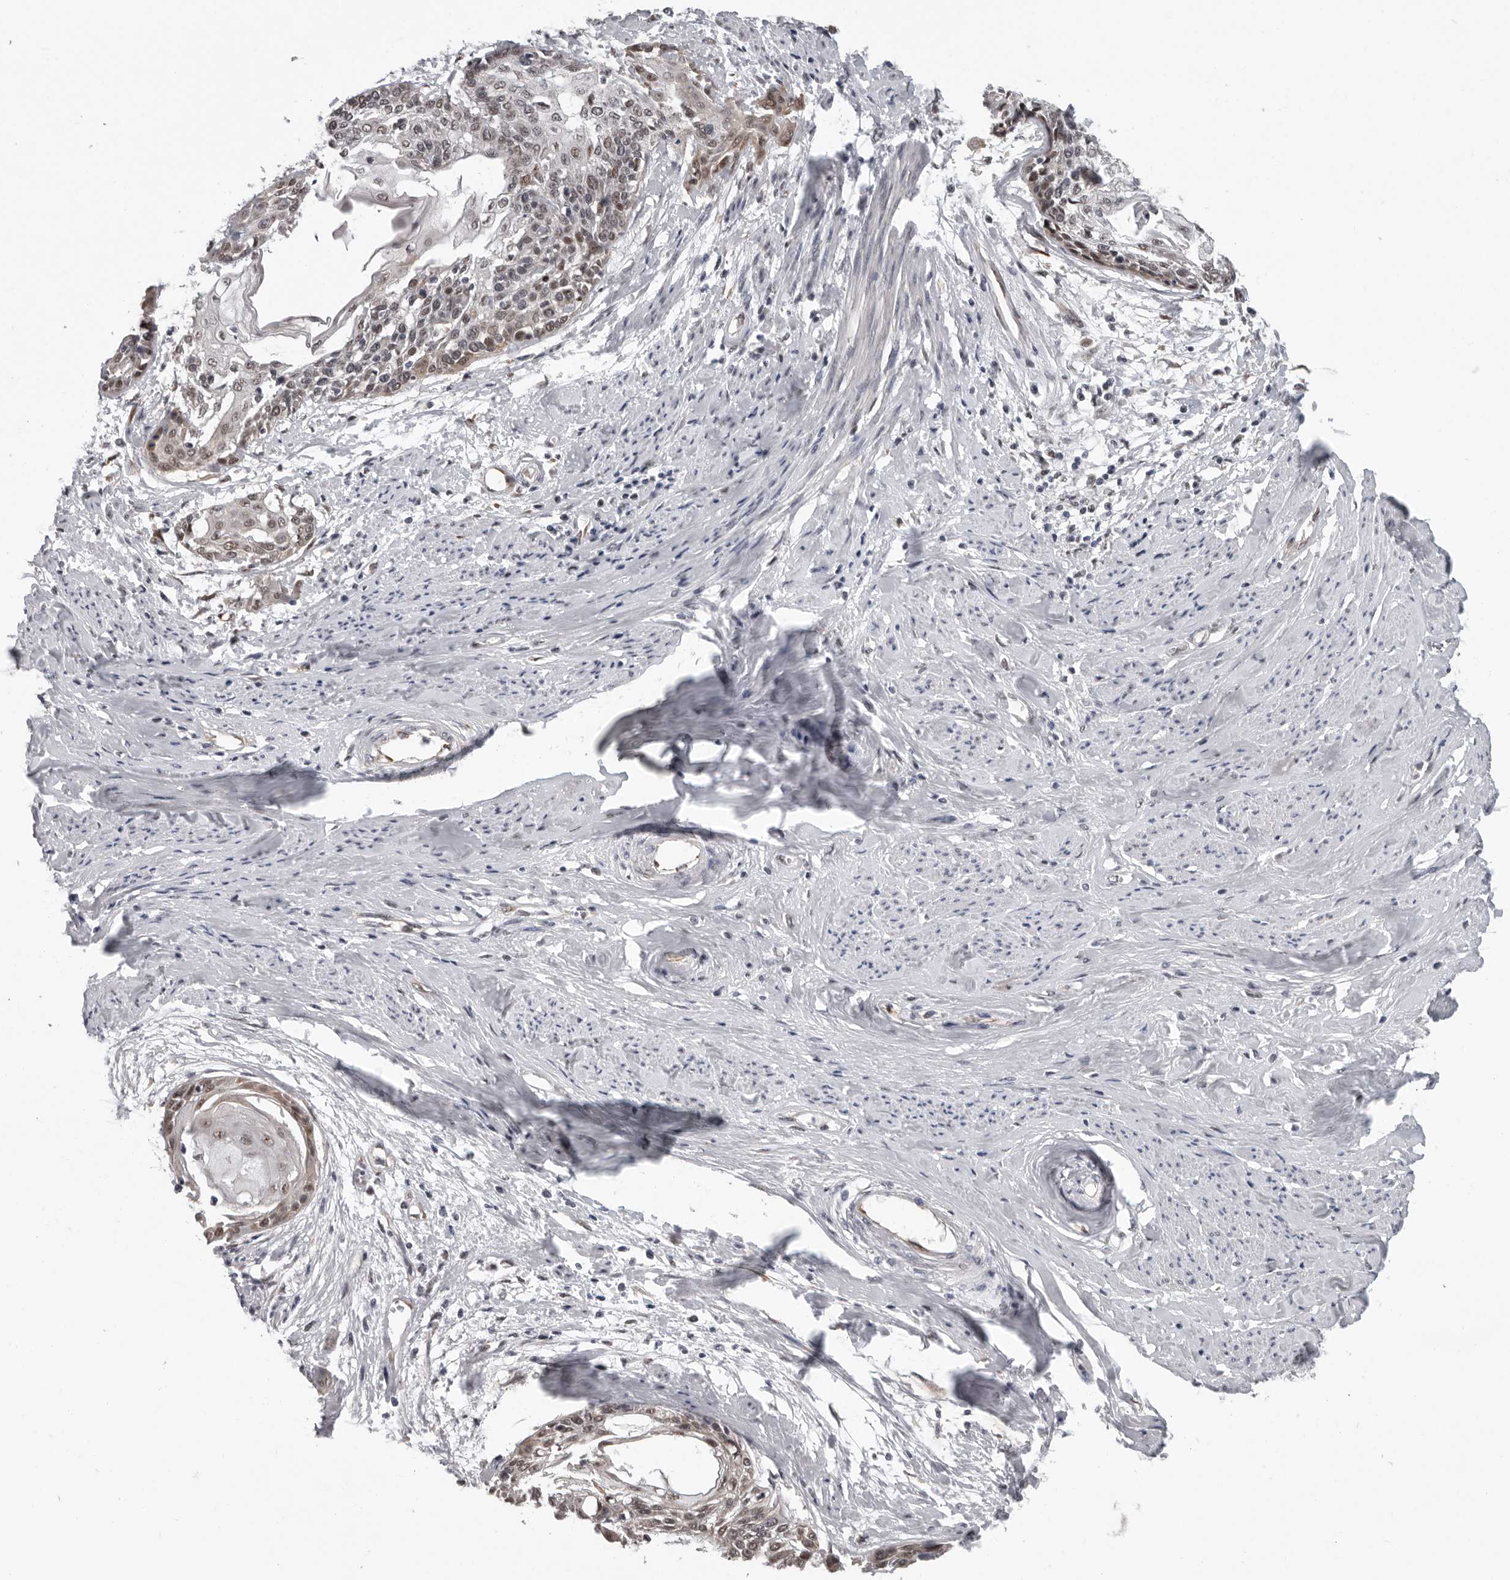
{"staining": {"intensity": "weak", "quantity": "<25%", "location": "cytoplasmic/membranous,nuclear"}, "tissue": "cervical cancer", "cell_type": "Tumor cells", "image_type": "cancer", "snomed": [{"axis": "morphology", "description": "Squamous cell carcinoma, NOS"}, {"axis": "topography", "description": "Cervix"}], "caption": "A histopathology image of squamous cell carcinoma (cervical) stained for a protein displays no brown staining in tumor cells.", "gene": "RALGPS2", "patient": {"sex": "female", "age": 57}}